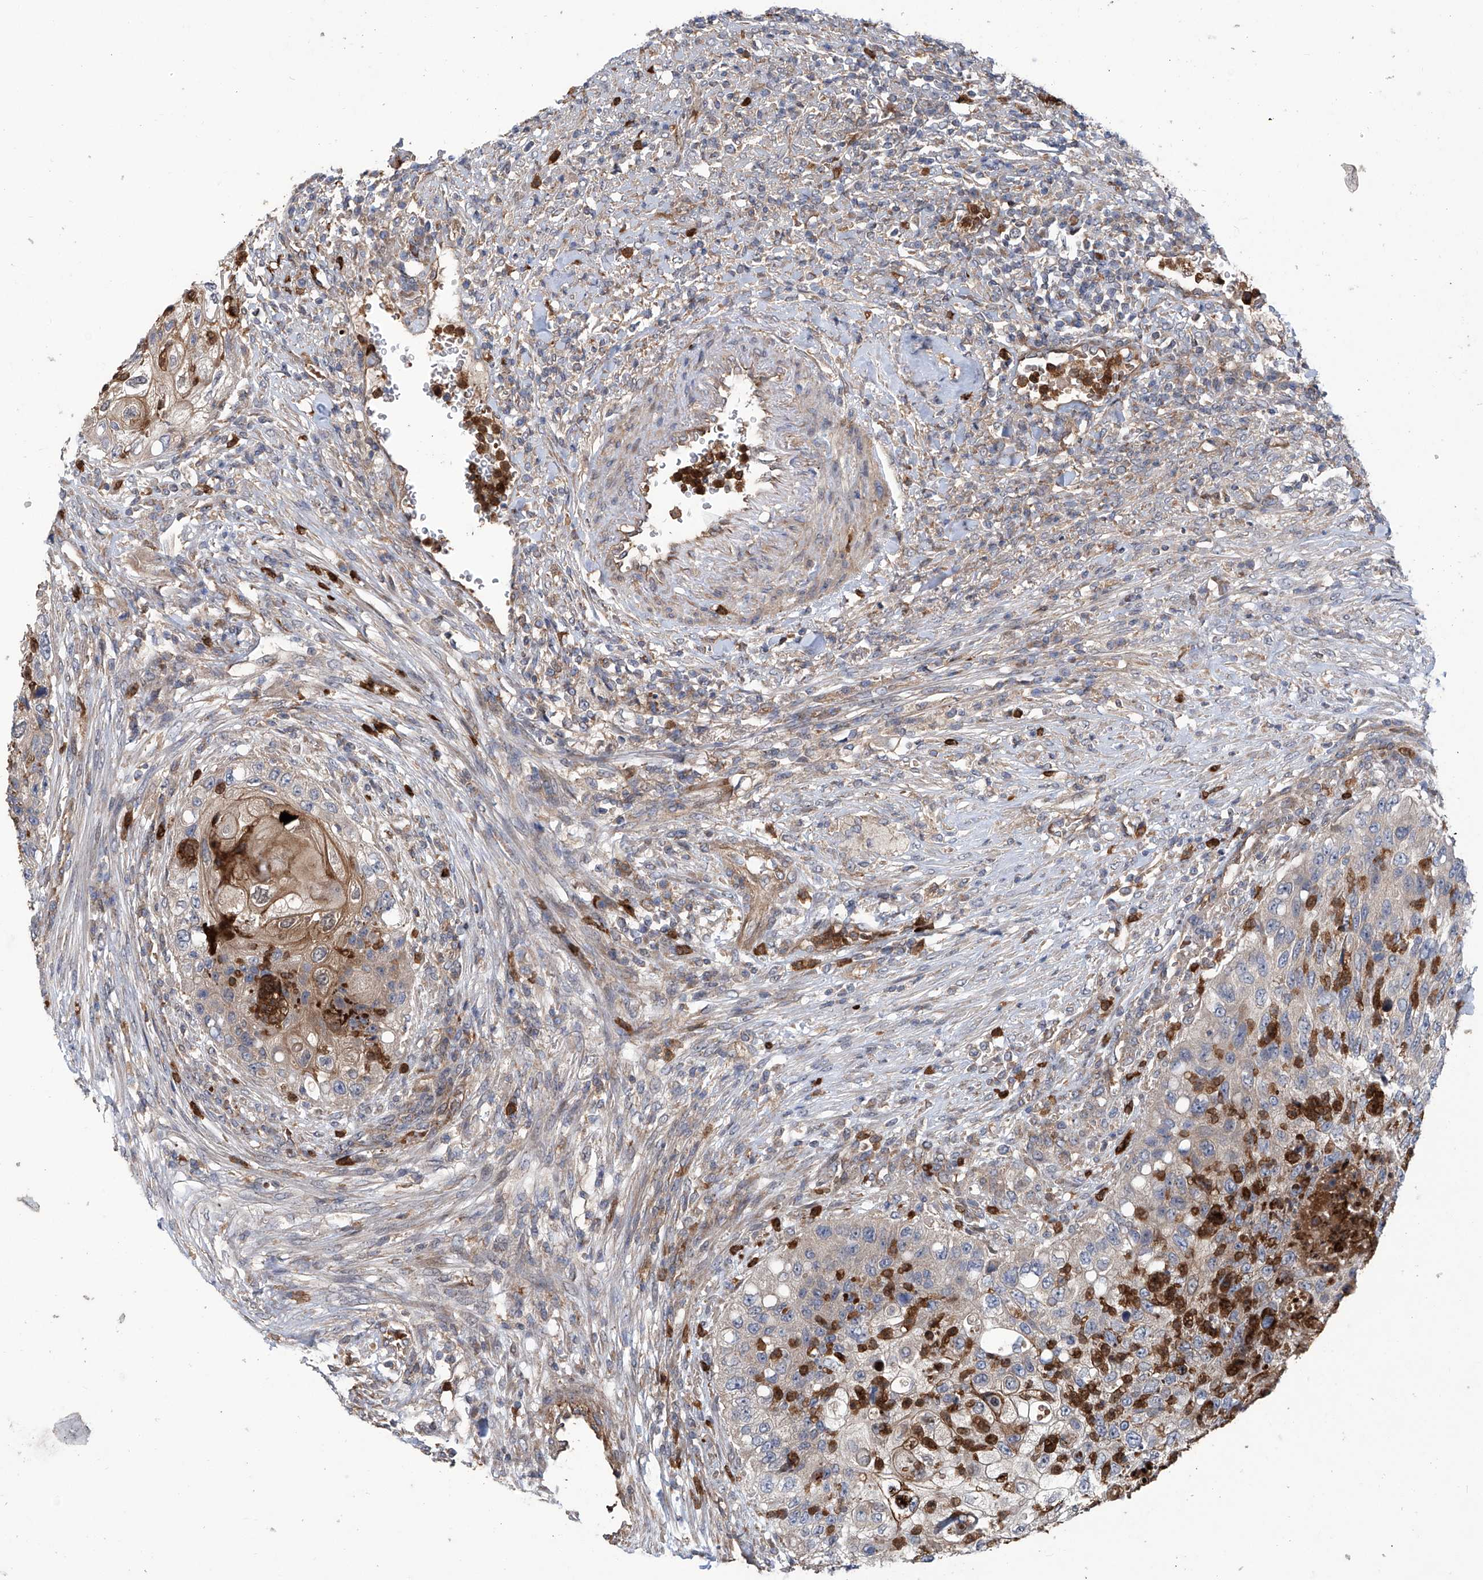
{"staining": {"intensity": "weak", "quantity": "<25%", "location": "cytoplasmic/membranous"}, "tissue": "urothelial cancer", "cell_type": "Tumor cells", "image_type": "cancer", "snomed": [{"axis": "morphology", "description": "Urothelial carcinoma, High grade"}, {"axis": "topography", "description": "Urinary bladder"}], "caption": "Tumor cells show no significant protein positivity in urothelial cancer.", "gene": "EIF2D", "patient": {"sex": "female", "age": 60}}